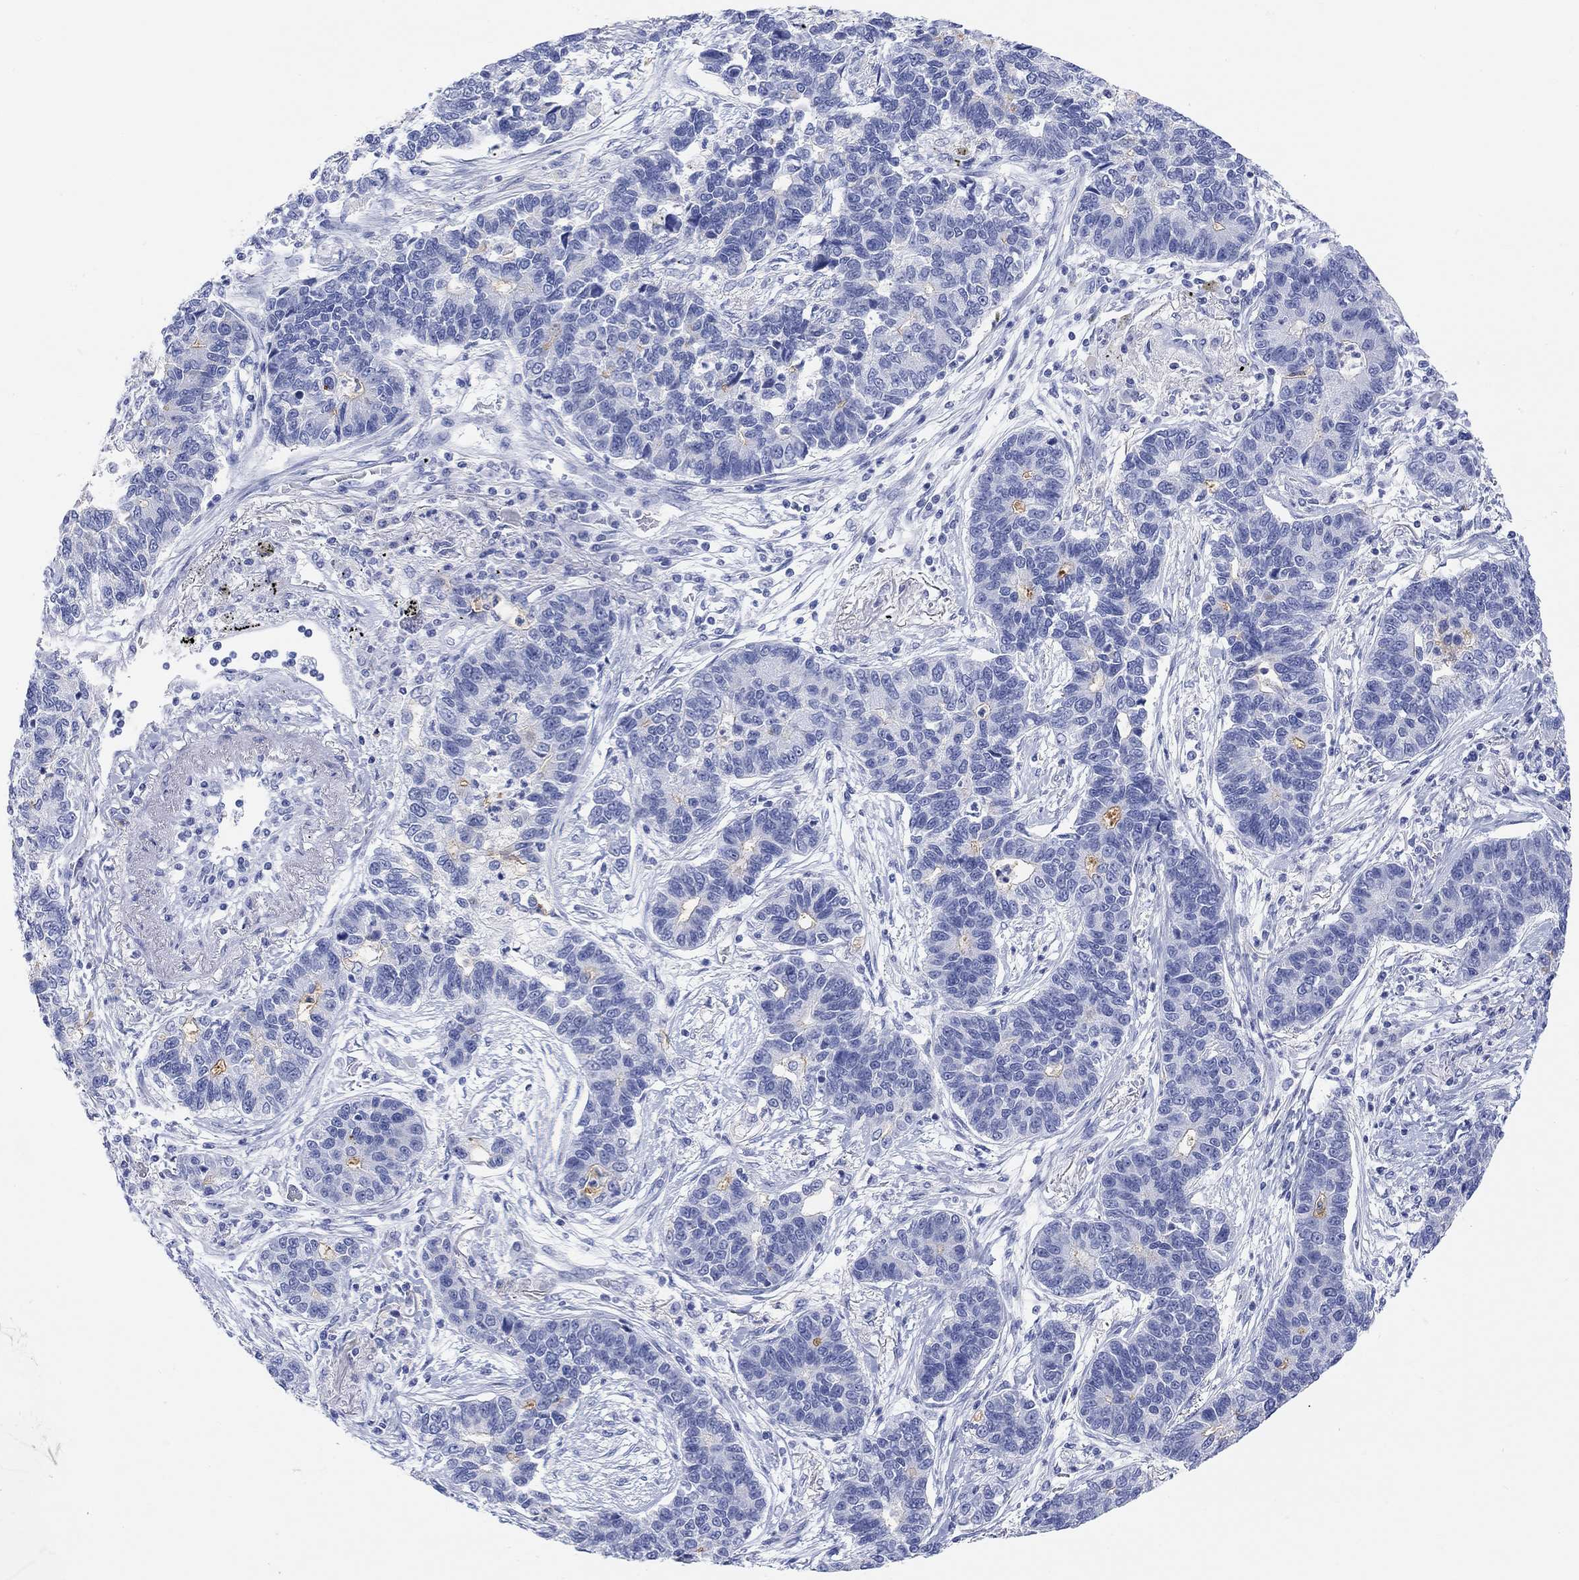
{"staining": {"intensity": "weak", "quantity": "<25%", "location": "cytoplasmic/membranous"}, "tissue": "lung cancer", "cell_type": "Tumor cells", "image_type": "cancer", "snomed": [{"axis": "morphology", "description": "Adenocarcinoma, NOS"}, {"axis": "topography", "description": "Lung"}], "caption": "IHC of human lung cancer (adenocarcinoma) demonstrates no expression in tumor cells.", "gene": "XIRP2", "patient": {"sex": "female", "age": 57}}